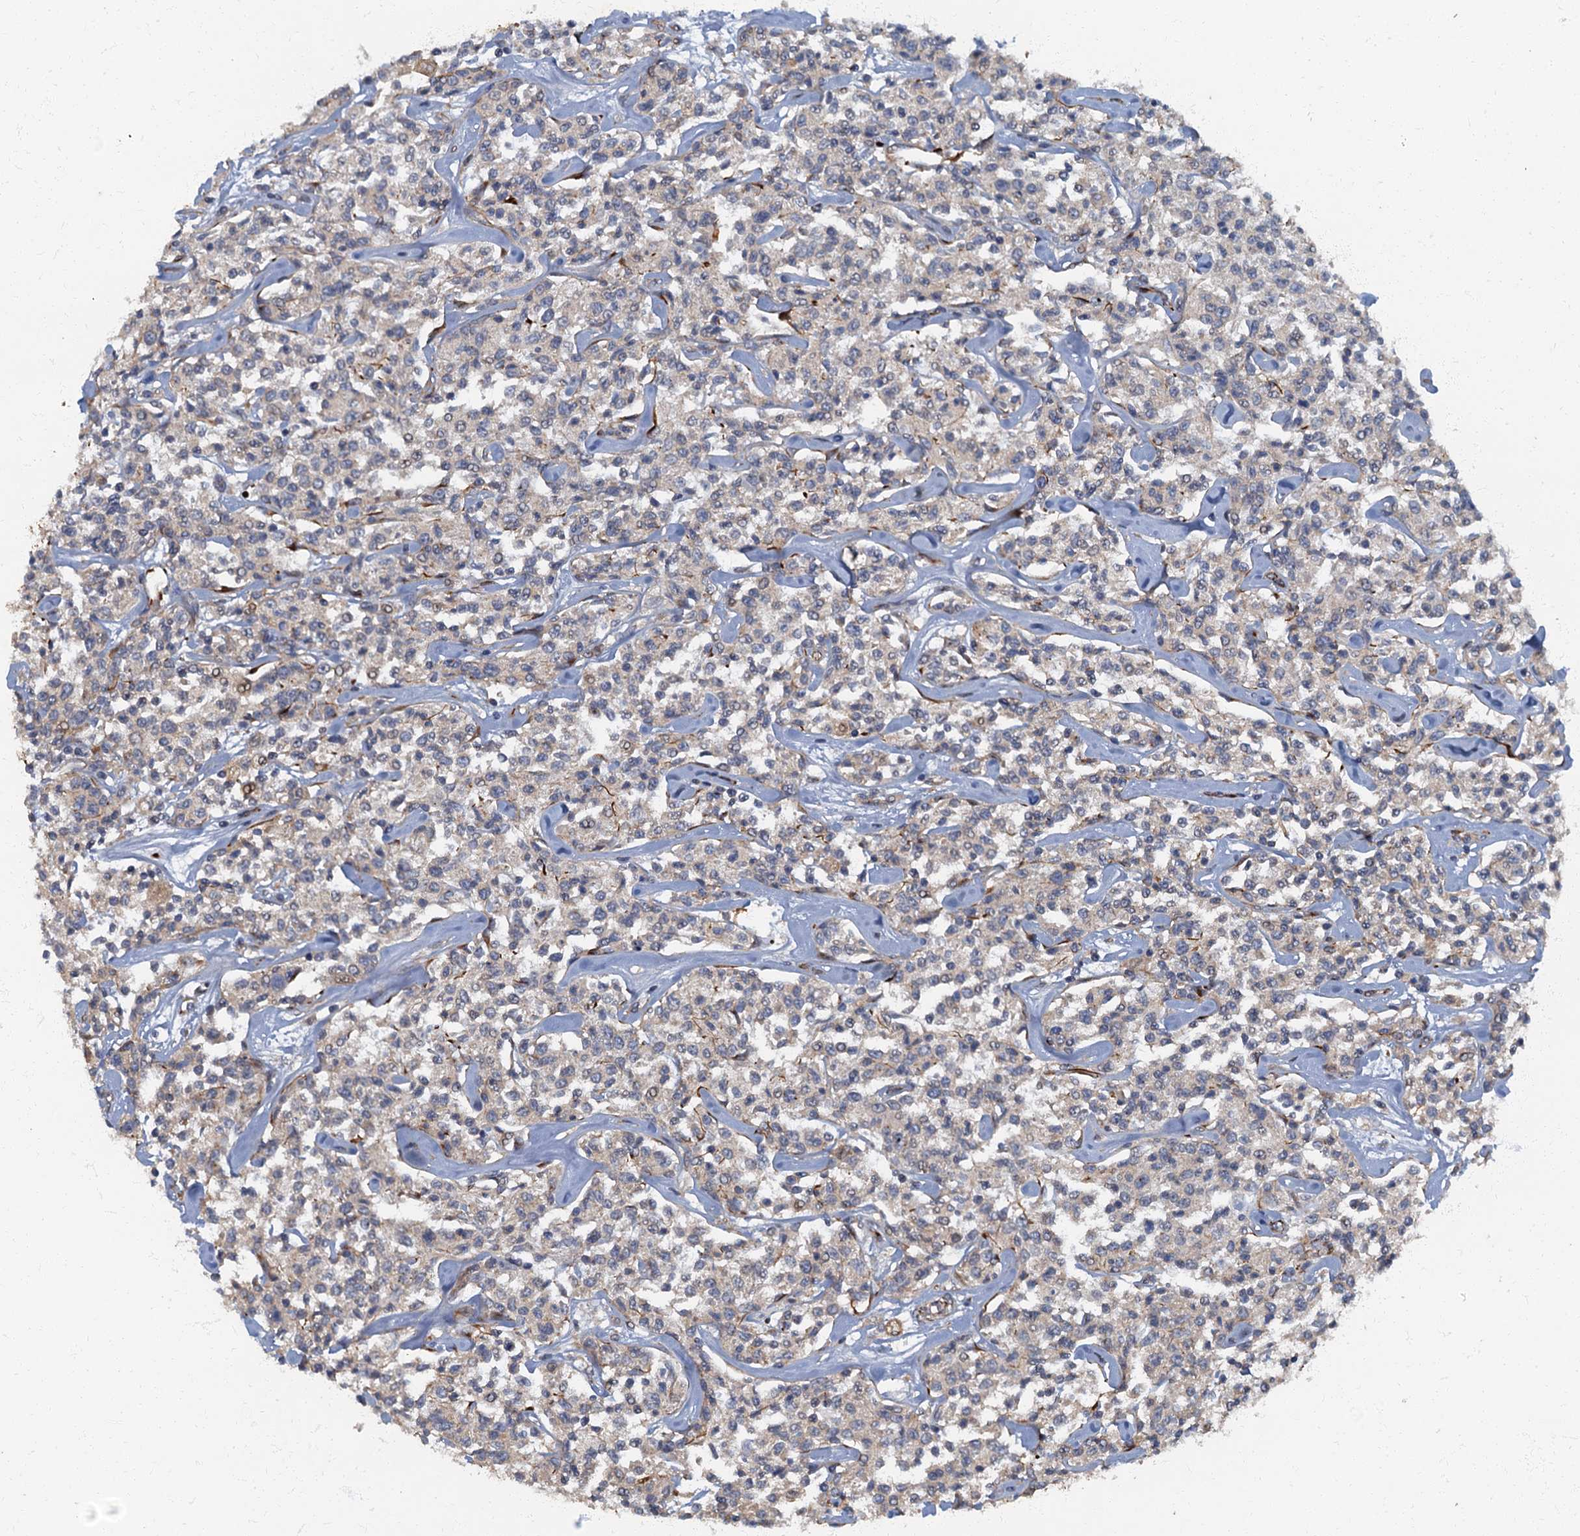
{"staining": {"intensity": "negative", "quantity": "none", "location": "none"}, "tissue": "lymphoma", "cell_type": "Tumor cells", "image_type": "cancer", "snomed": [{"axis": "morphology", "description": "Malignant lymphoma, non-Hodgkin's type, Low grade"}, {"axis": "topography", "description": "Small intestine"}], "caption": "This is an immunohistochemistry image of human lymphoma. There is no expression in tumor cells.", "gene": "ARL11", "patient": {"sex": "female", "age": 59}}